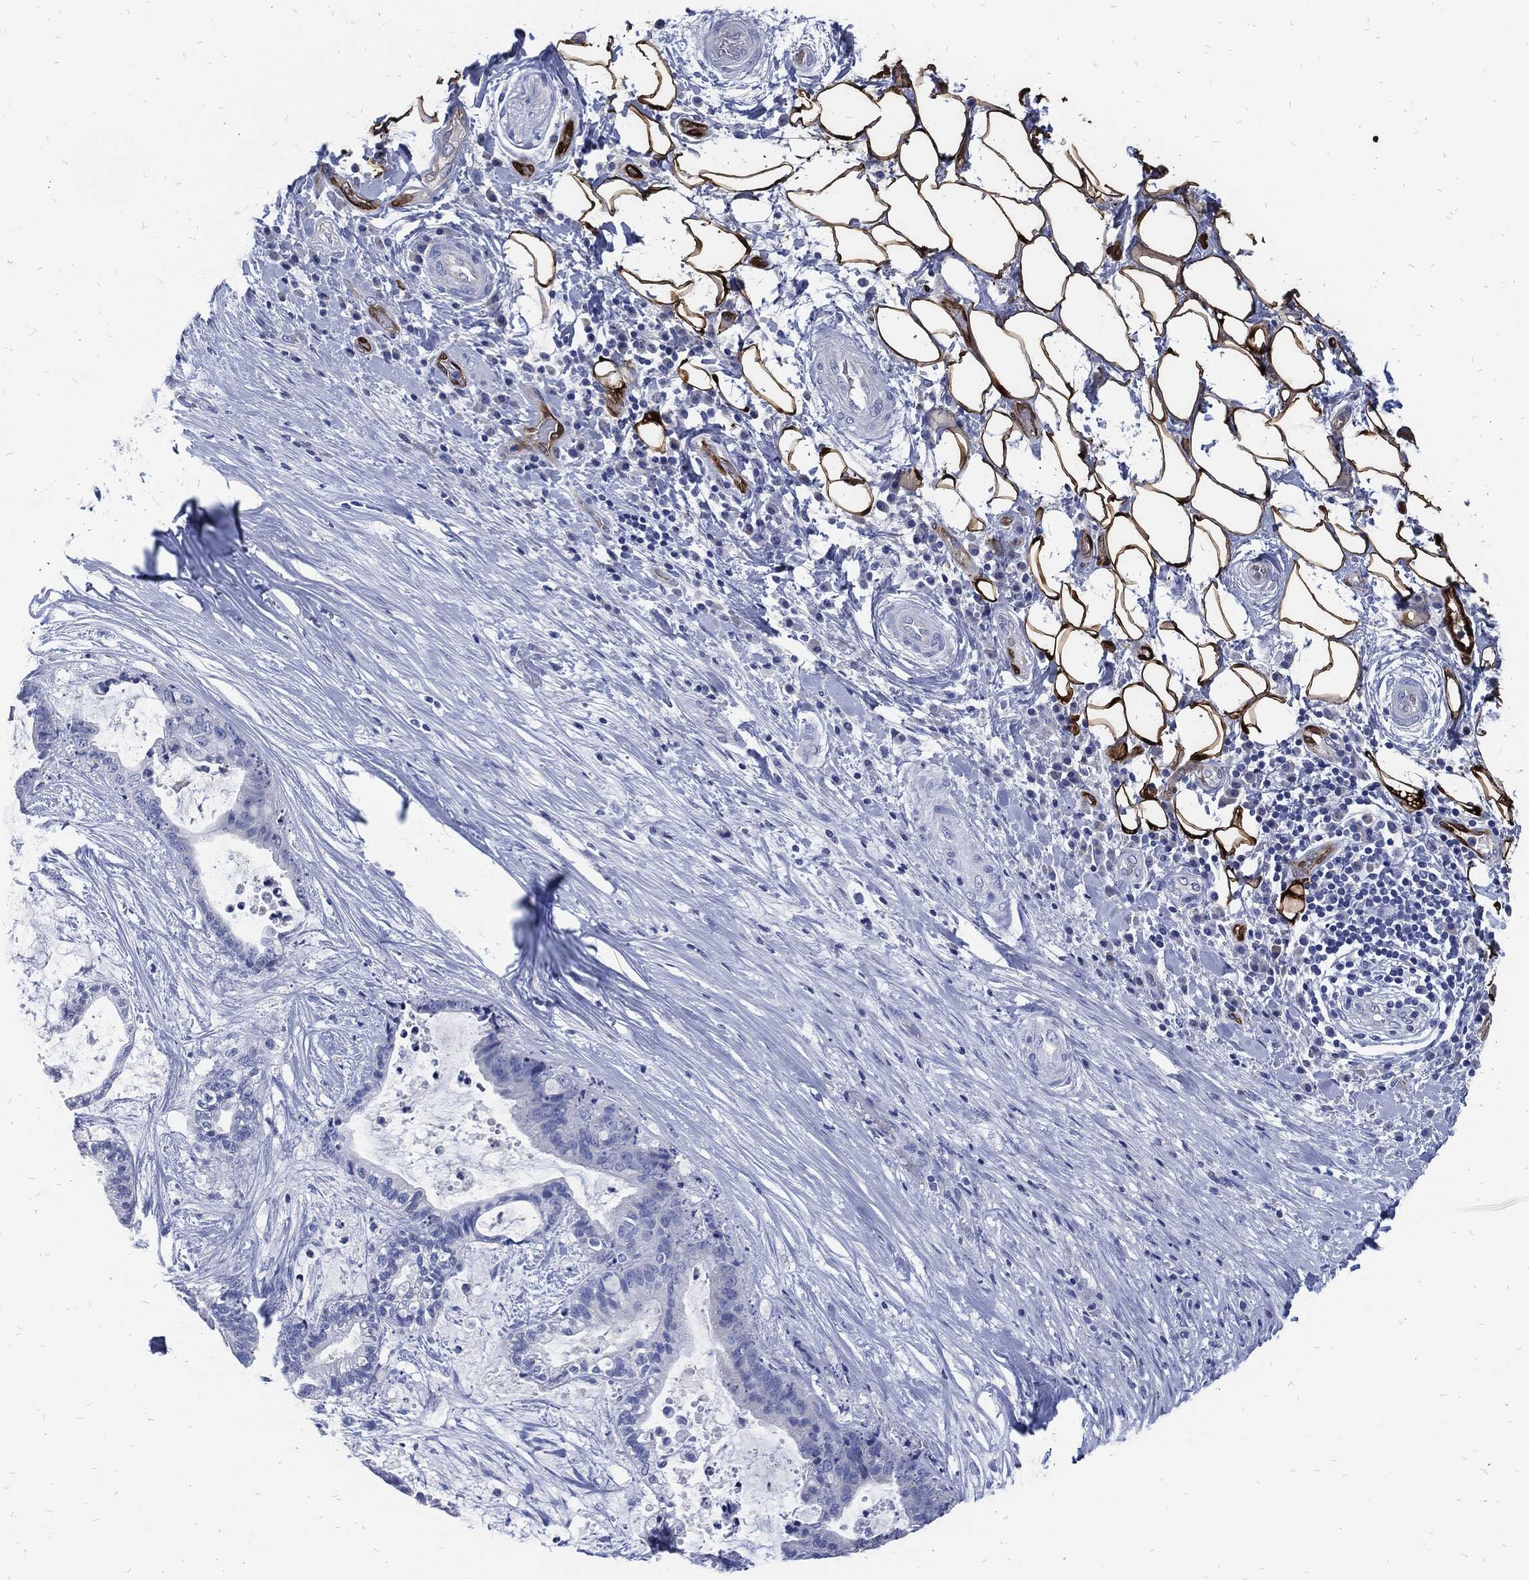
{"staining": {"intensity": "negative", "quantity": "none", "location": "none"}, "tissue": "liver cancer", "cell_type": "Tumor cells", "image_type": "cancer", "snomed": [{"axis": "morphology", "description": "Cholangiocarcinoma"}, {"axis": "topography", "description": "Liver"}], "caption": "Histopathology image shows no protein staining in tumor cells of cholangiocarcinoma (liver) tissue.", "gene": "FABP4", "patient": {"sex": "female", "age": 73}}